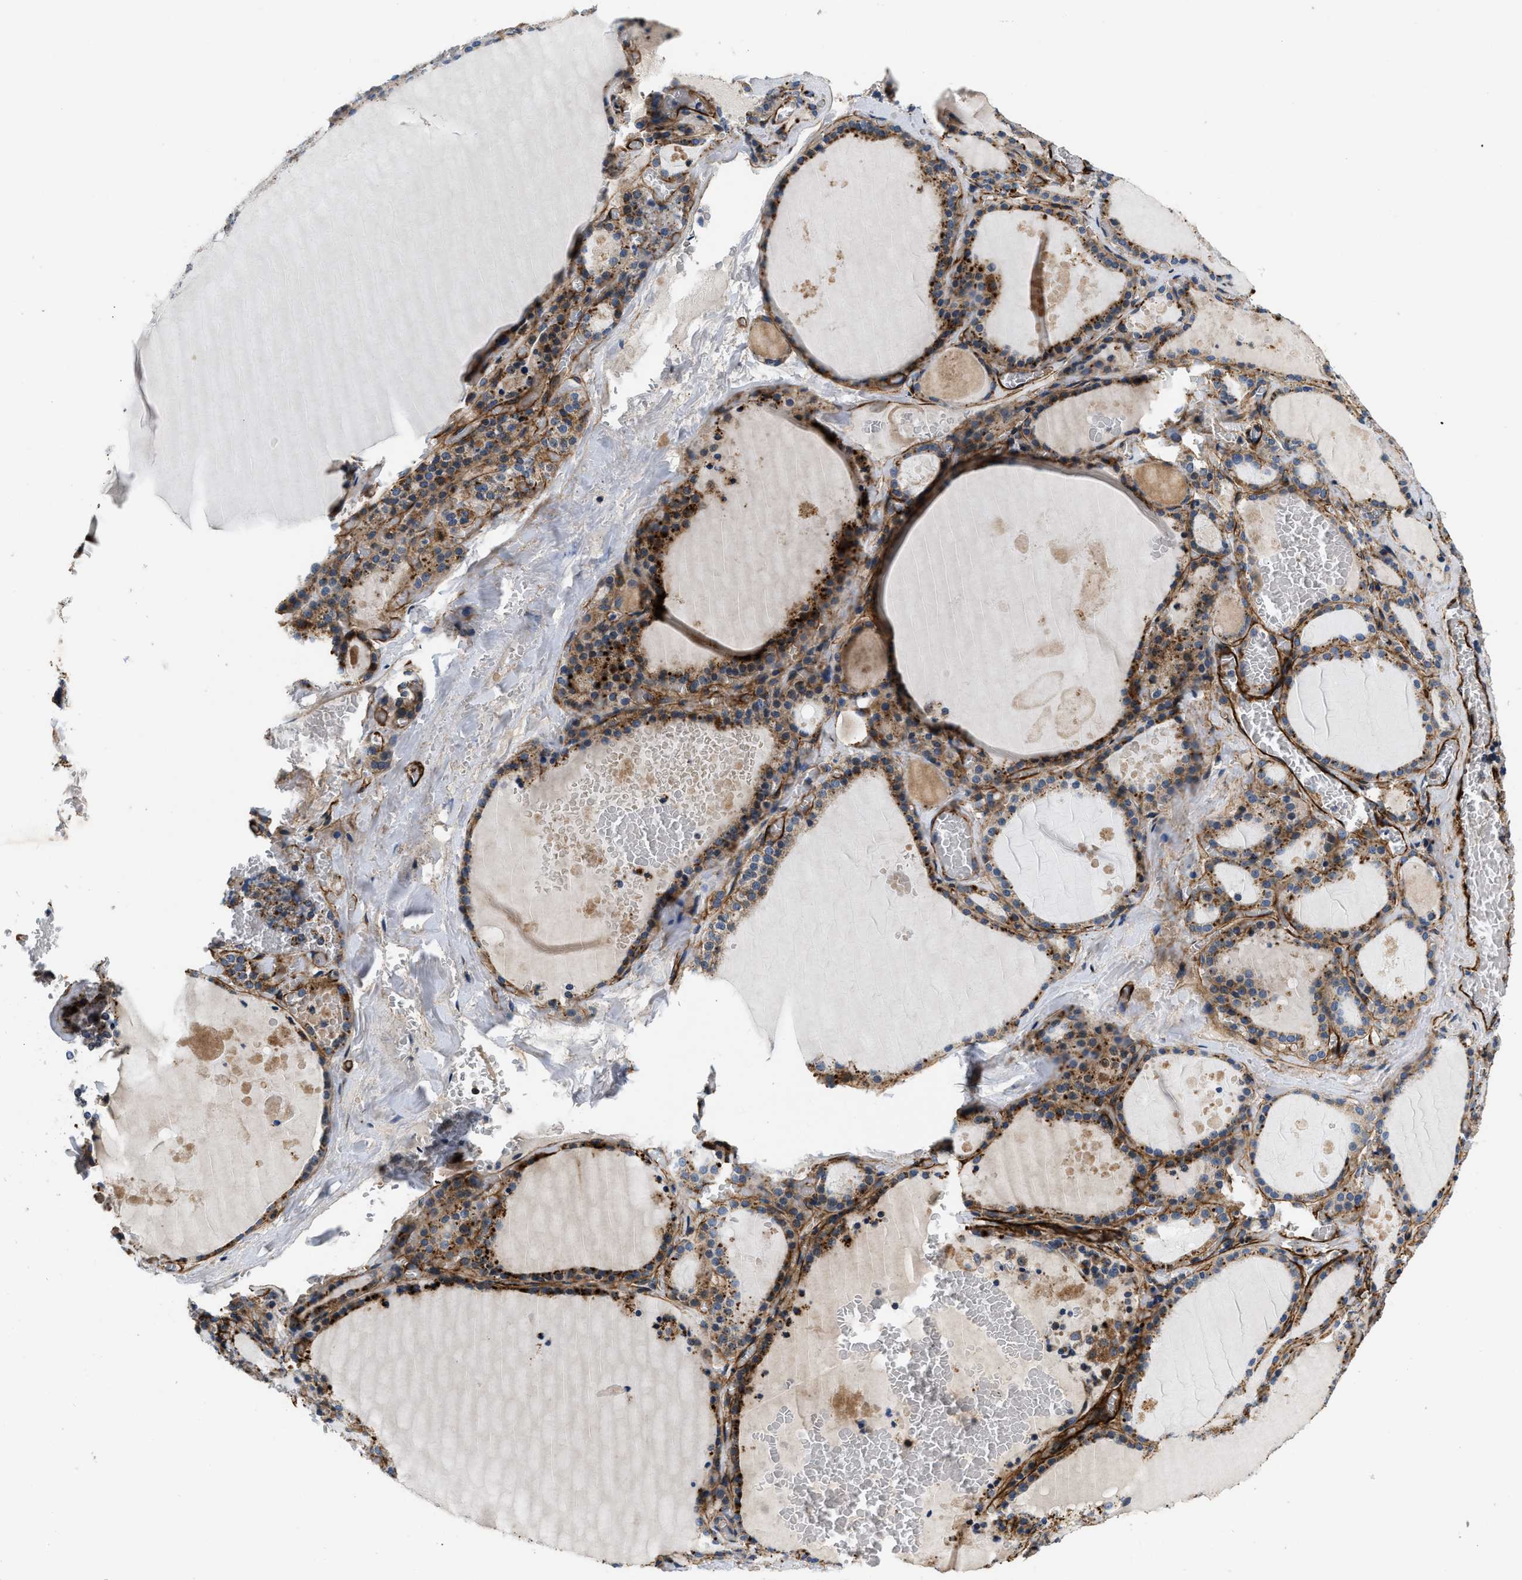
{"staining": {"intensity": "moderate", "quantity": ">75%", "location": "cytoplasmic/membranous"}, "tissue": "thyroid gland", "cell_type": "Glandular cells", "image_type": "normal", "snomed": [{"axis": "morphology", "description": "Normal tissue, NOS"}, {"axis": "topography", "description": "Thyroid gland"}], "caption": "This photomicrograph demonstrates unremarkable thyroid gland stained with immunohistochemistry (IHC) to label a protein in brown. The cytoplasmic/membranous of glandular cells show moderate positivity for the protein. Nuclei are counter-stained blue.", "gene": "NME6", "patient": {"sex": "male", "age": 56}}